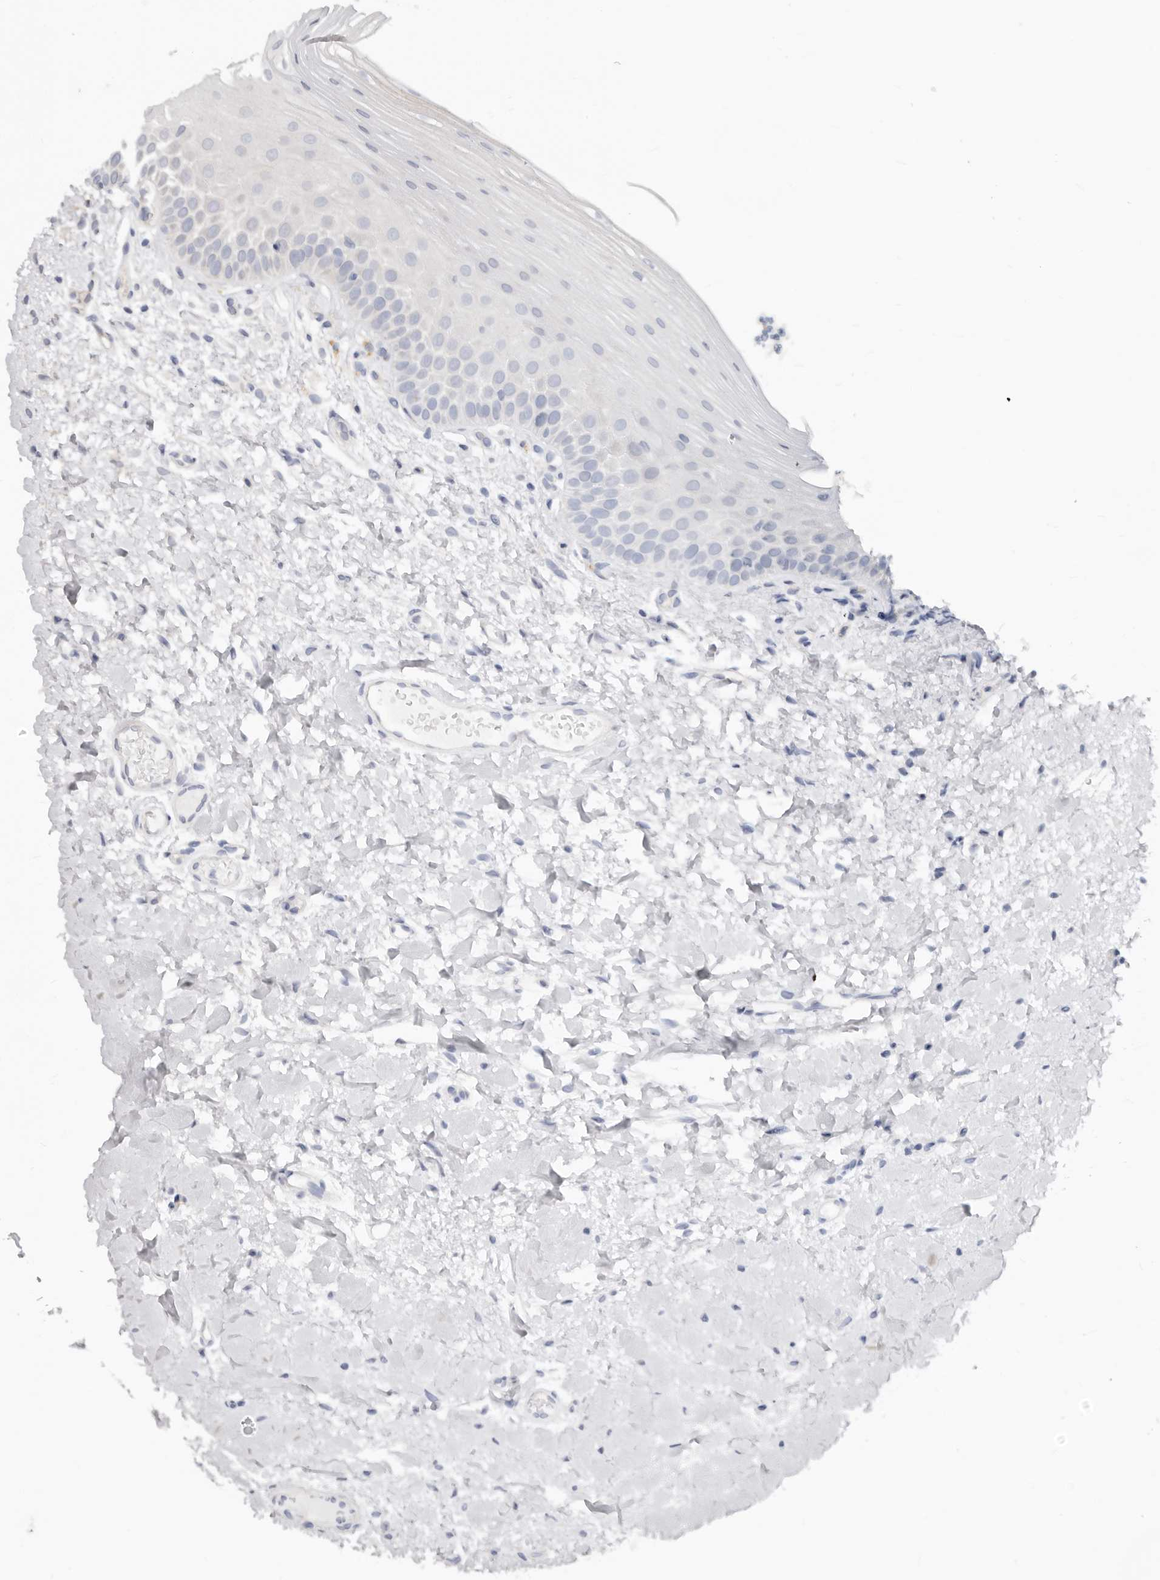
{"staining": {"intensity": "moderate", "quantity": "<25%", "location": "cytoplasmic/membranous"}, "tissue": "oral mucosa", "cell_type": "Squamous epithelial cells", "image_type": "normal", "snomed": [{"axis": "morphology", "description": "Normal tissue, NOS"}, {"axis": "topography", "description": "Oral tissue"}], "caption": "Immunohistochemical staining of unremarkable human oral mucosa shows moderate cytoplasmic/membranous protein staining in about <25% of squamous epithelial cells. The staining was performed using DAB to visualize the protein expression in brown, while the nuclei were stained in blue with hematoxylin (Magnification: 20x).", "gene": "USP49", "patient": {"sex": "female", "age": 56}}